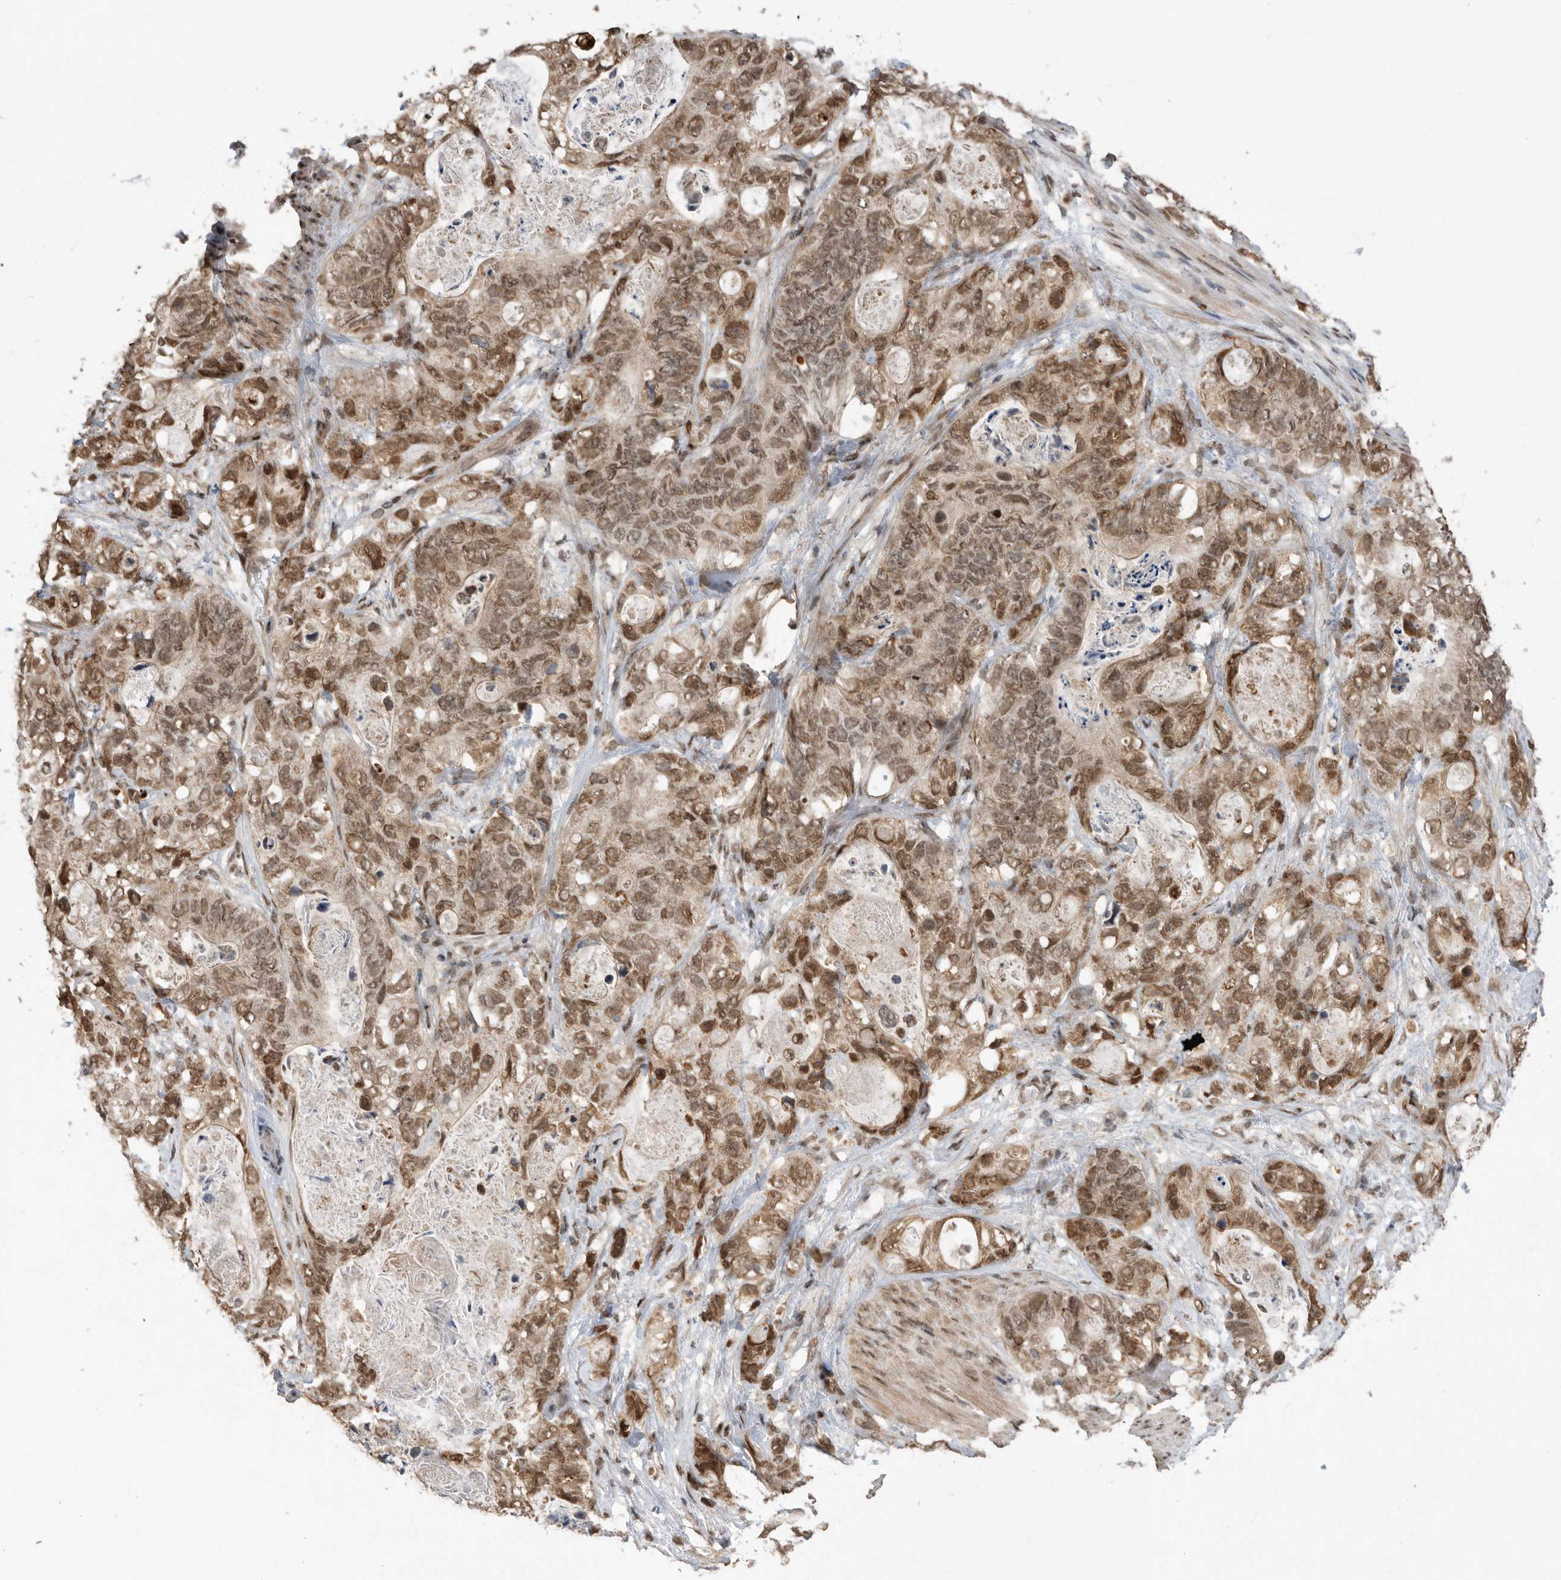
{"staining": {"intensity": "moderate", "quantity": ">75%", "location": "cytoplasmic/membranous,nuclear"}, "tissue": "stomach cancer", "cell_type": "Tumor cells", "image_type": "cancer", "snomed": [{"axis": "morphology", "description": "Normal tissue, NOS"}, {"axis": "morphology", "description": "Adenocarcinoma, NOS"}, {"axis": "topography", "description": "Stomach"}], "caption": "DAB immunohistochemical staining of stomach cancer displays moderate cytoplasmic/membranous and nuclear protein positivity in about >75% of tumor cells. (DAB (3,3'-diaminobenzidine) IHC, brown staining for protein, blue staining for nuclei).", "gene": "TDRD3", "patient": {"sex": "female", "age": 89}}